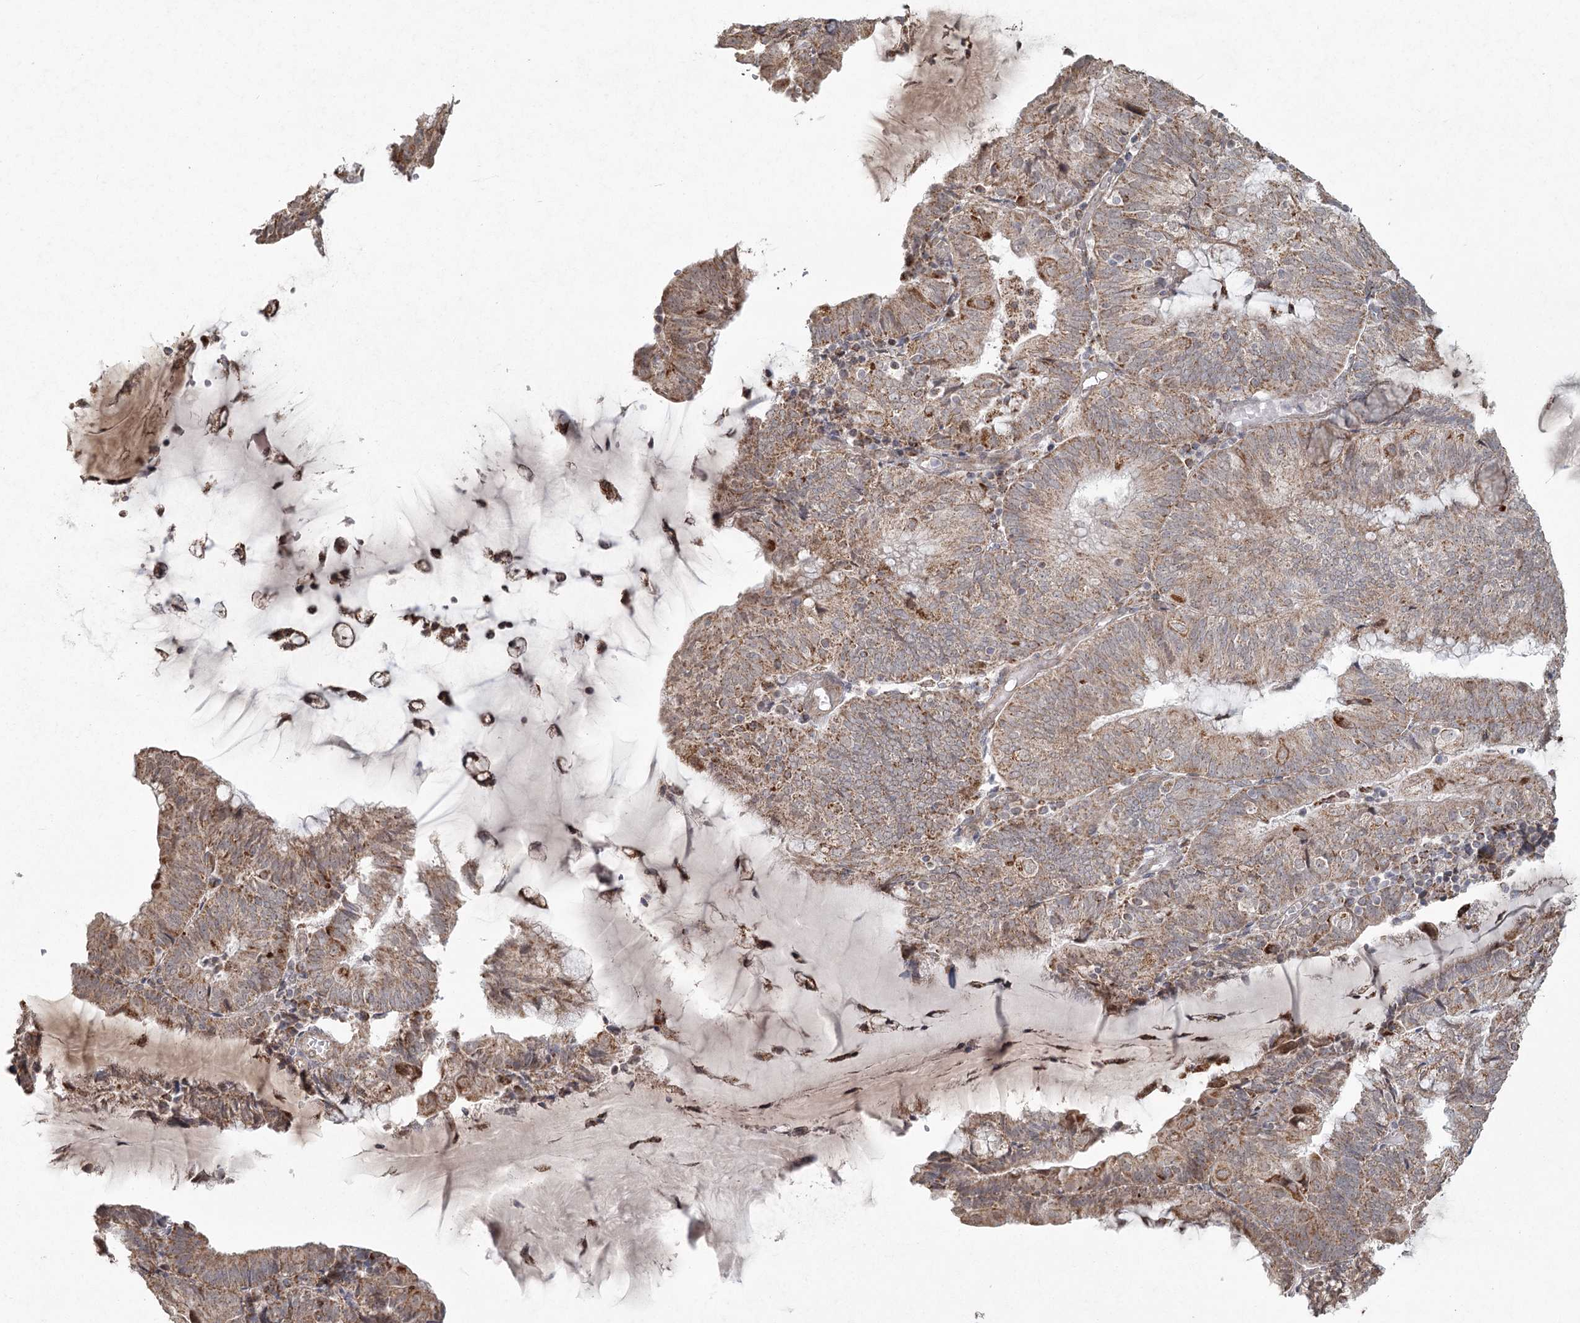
{"staining": {"intensity": "moderate", "quantity": ">75%", "location": "cytoplasmic/membranous"}, "tissue": "endometrial cancer", "cell_type": "Tumor cells", "image_type": "cancer", "snomed": [{"axis": "morphology", "description": "Adenocarcinoma, NOS"}, {"axis": "topography", "description": "Endometrium"}], "caption": "Human endometrial cancer (adenocarcinoma) stained with a brown dye displays moderate cytoplasmic/membranous positive positivity in about >75% of tumor cells.", "gene": "LACTB", "patient": {"sex": "female", "age": 81}}